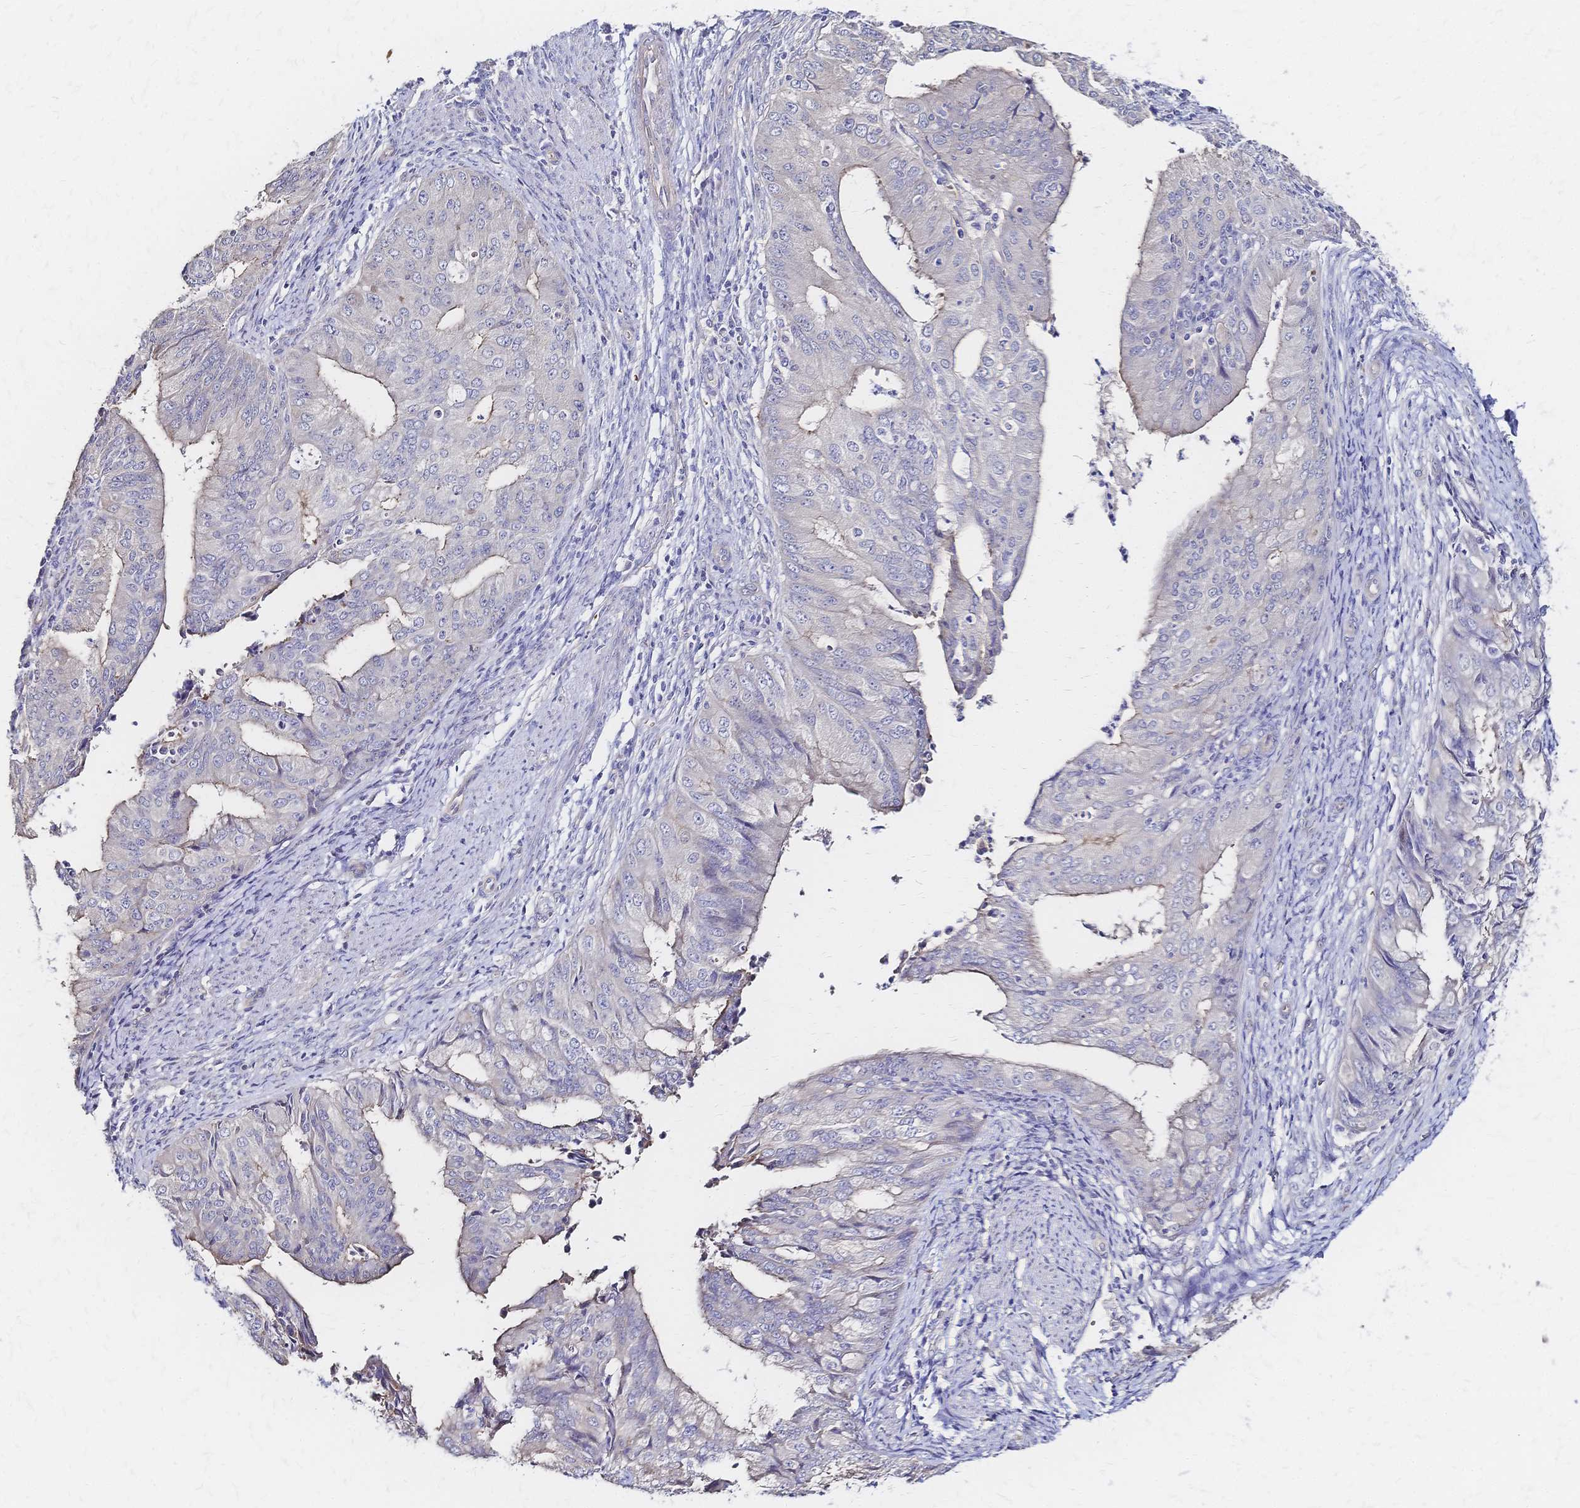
{"staining": {"intensity": "negative", "quantity": "none", "location": "none"}, "tissue": "endometrial cancer", "cell_type": "Tumor cells", "image_type": "cancer", "snomed": [{"axis": "morphology", "description": "Adenocarcinoma, NOS"}, {"axis": "topography", "description": "Endometrium"}], "caption": "Endometrial adenocarcinoma stained for a protein using IHC demonstrates no expression tumor cells.", "gene": "SLC5A1", "patient": {"sex": "female", "age": 50}}